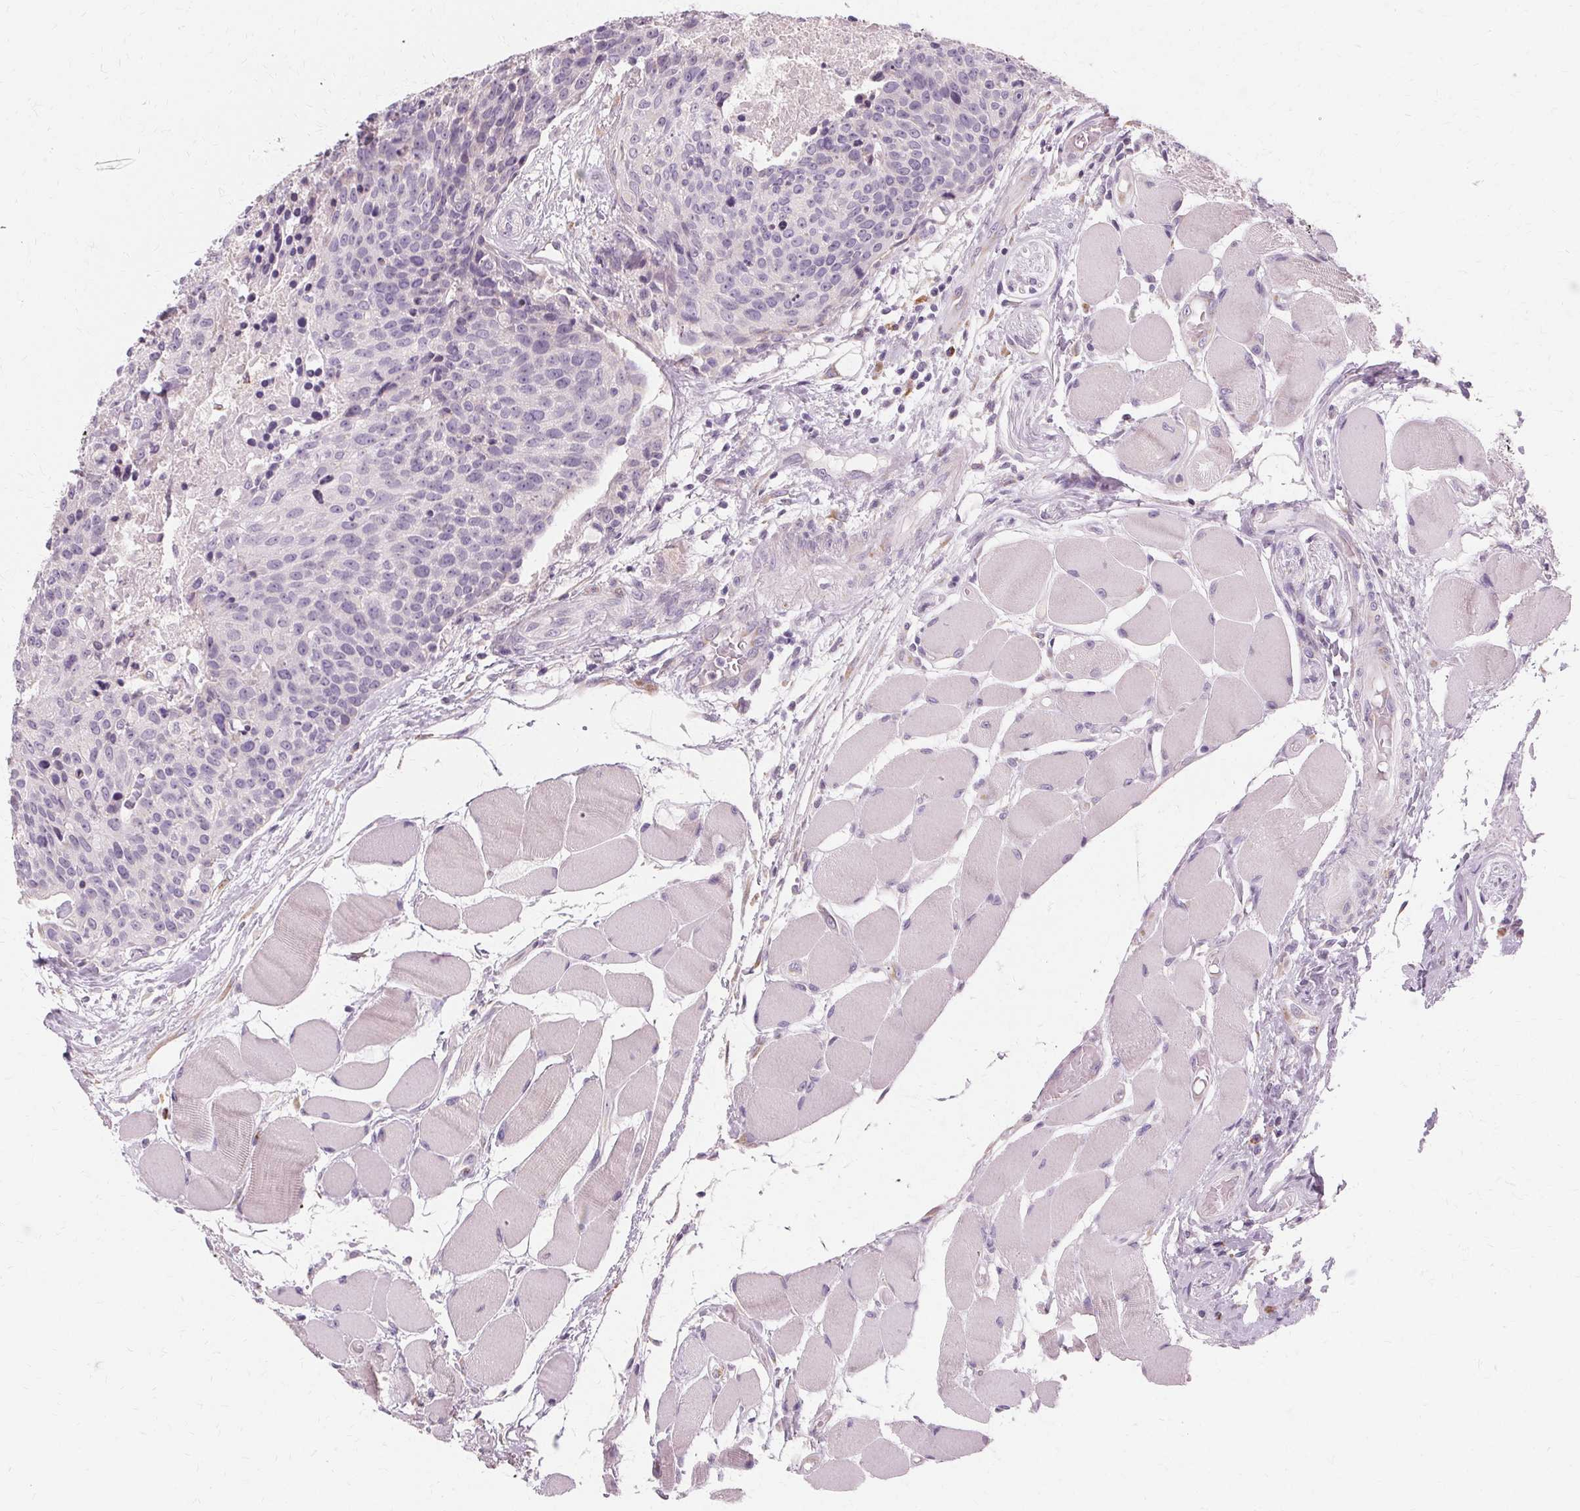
{"staining": {"intensity": "negative", "quantity": "none", "location": "none"}, "tissue": "head and neck cancer", "cell_type": "Tumor cells", "image_type": "cancer", "snomed": [{"axis": "morphology", "description": "Squamous cell carcinoma, NOS"}, {"axis": "topography", "description": "Oral tissue"}, {"axis": "topography", "description": "Head-Neck"}], "caption": "Human squamous cell carcinoma (head and neck) stained for a protein using immunohistochemistry (IHC) reveals no staining in tumor cells.", "gene": "FCRL3", "patient": {"sex": "male", "age": 64}}